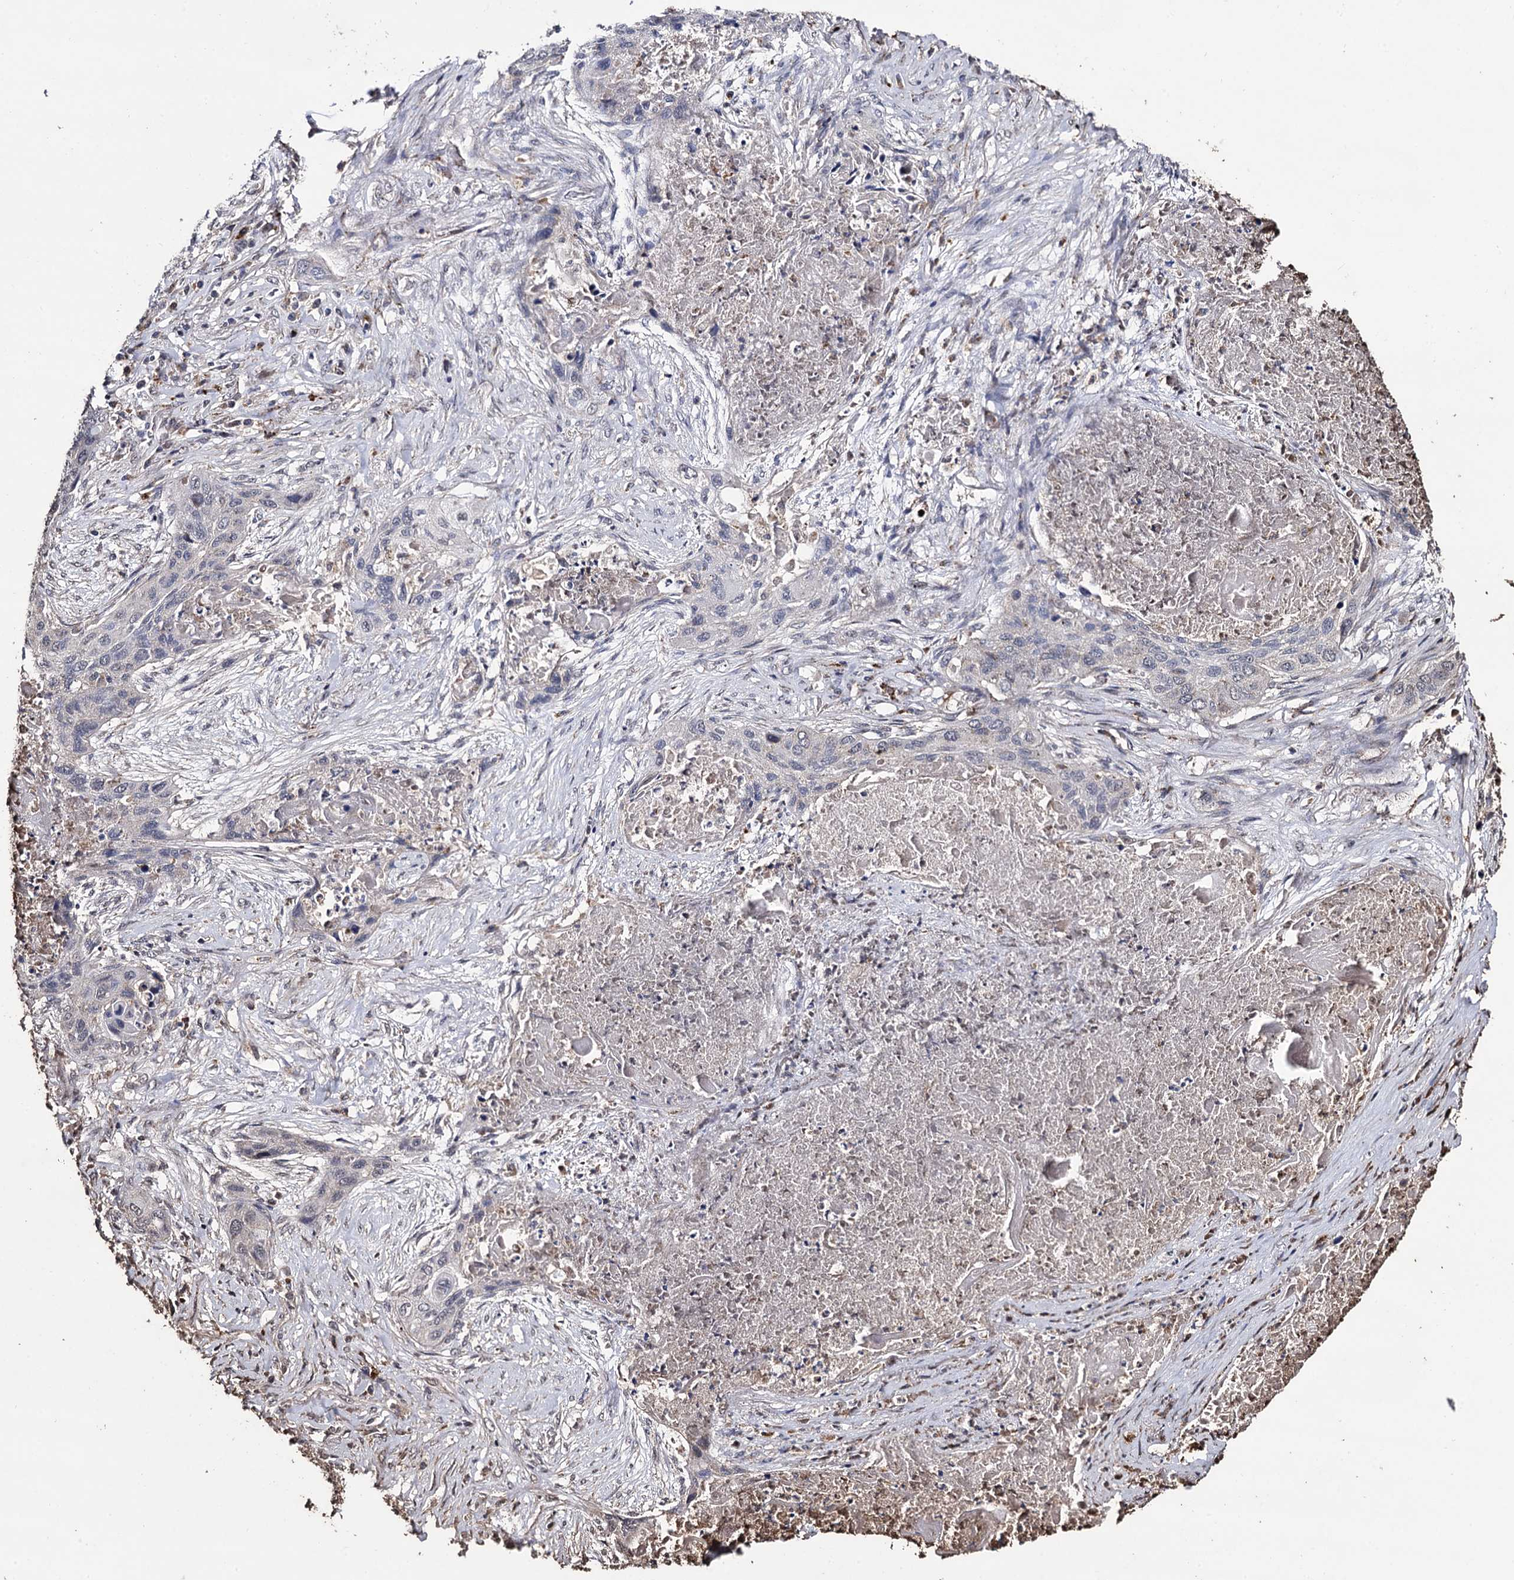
{"staining": {"intensity": "negative", "quantity": "none", "location": "none"}, "tissue": "lung cancer", "cell_type": "Tumor cells", "image_type": "cancer", "snomed": [{"axis": "morphology", "description": "Squamous cell carcinoma, NOS"}, {"axis": "topography", "description": "Lung"}], "caption": "Tumor cells are negative for protein expression in human lung cancer.", "gene": "MICAL2", "patient": {"sex": "female", "age": 63}}